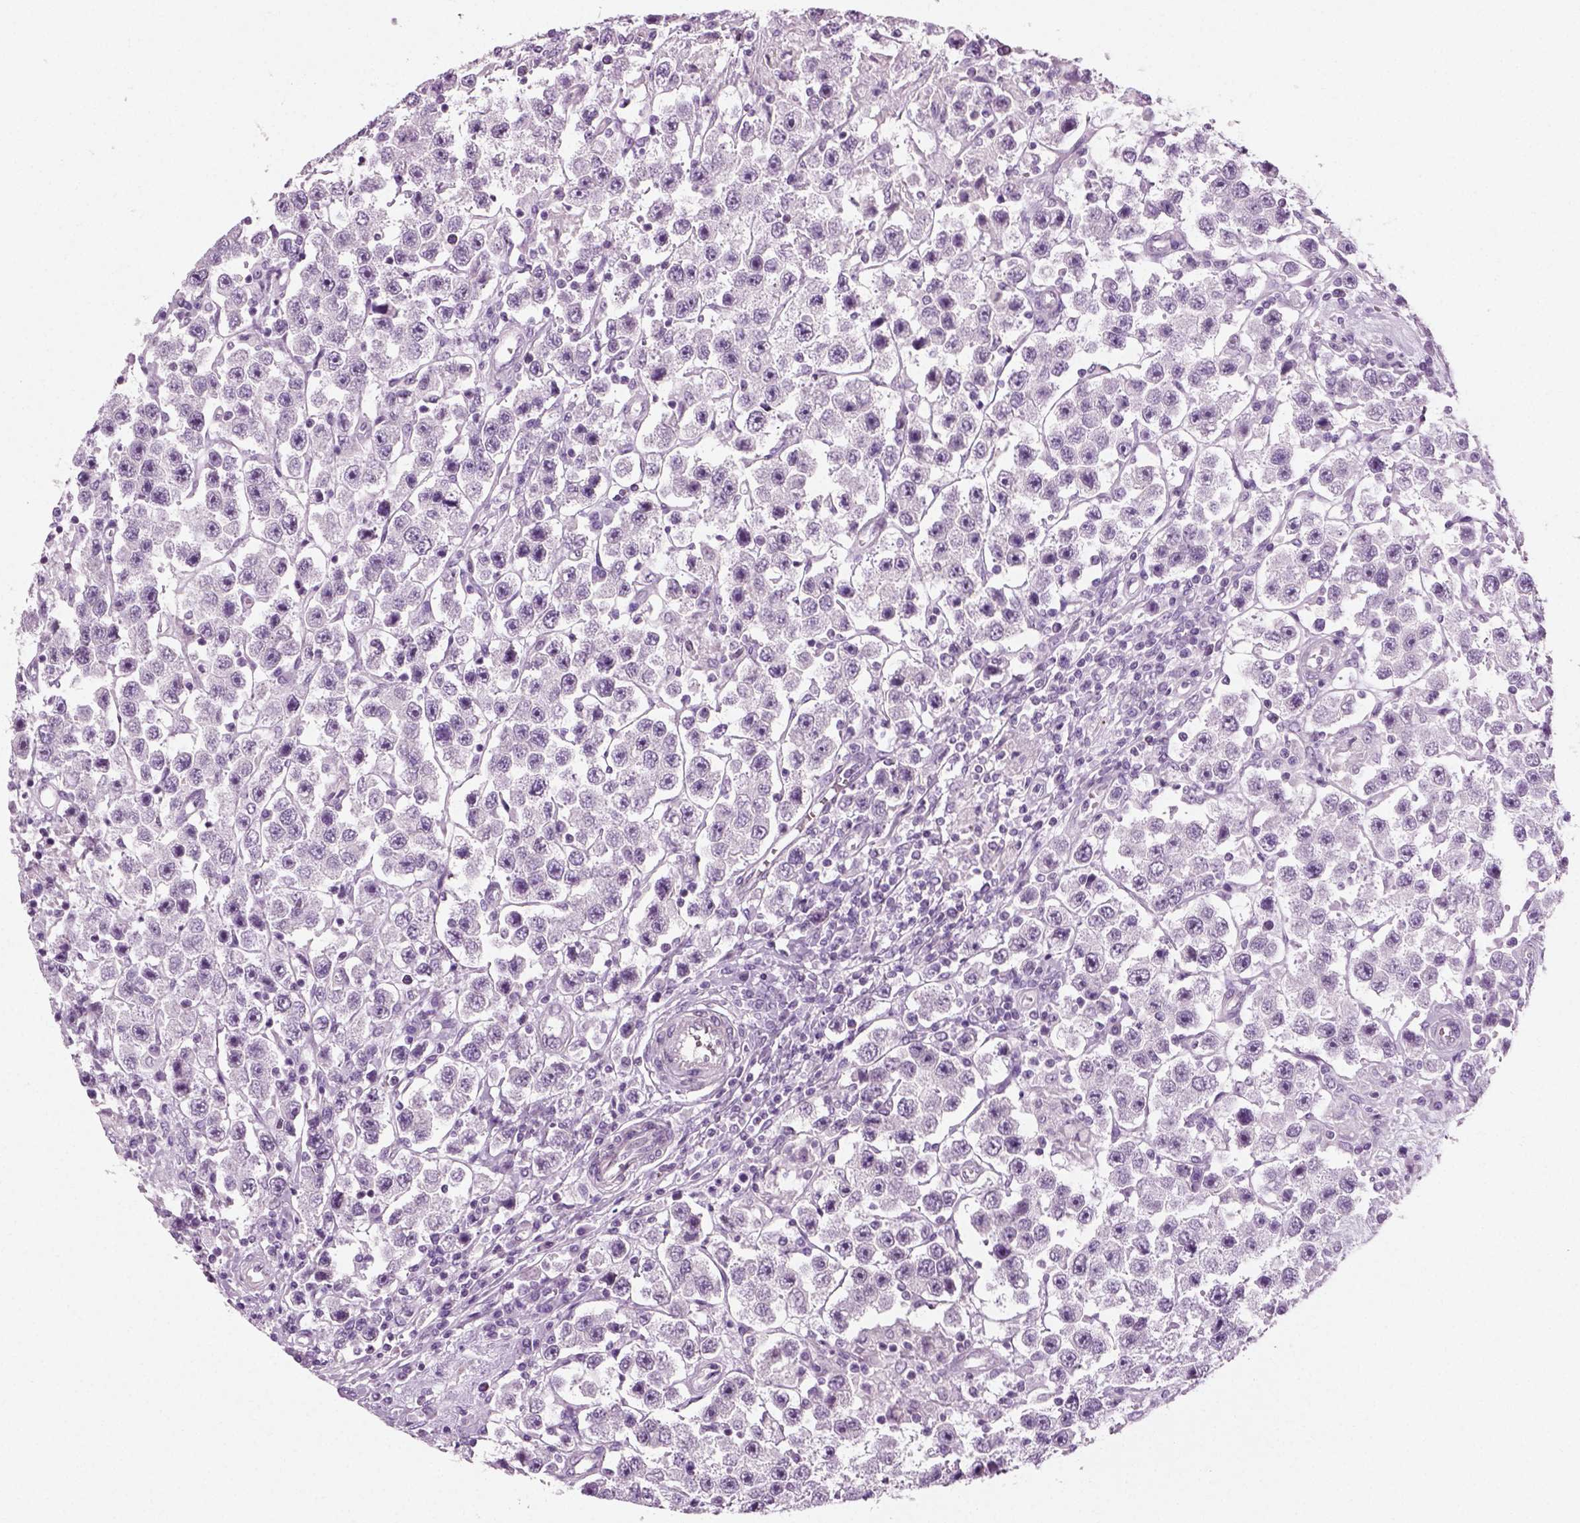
{"staining": {"intensity": "negative", "quantity": "none", "location": "none"}, "tissue": "testis cancer", "cell_type": "Tumor cells", "image_type": "cancer", "snomed": [{"axis": "morphology", "description": "Seminoma, NOS"}, {"axis": "topography", "description": "Testis"}], "caption": "The immunohistochemistry (IHC) image has no significant expression in tumor cells of testis cancer (seminoma) tissue.", "gene": "SPATA31E1", "patient": {"sex": "male", "age": 45}}